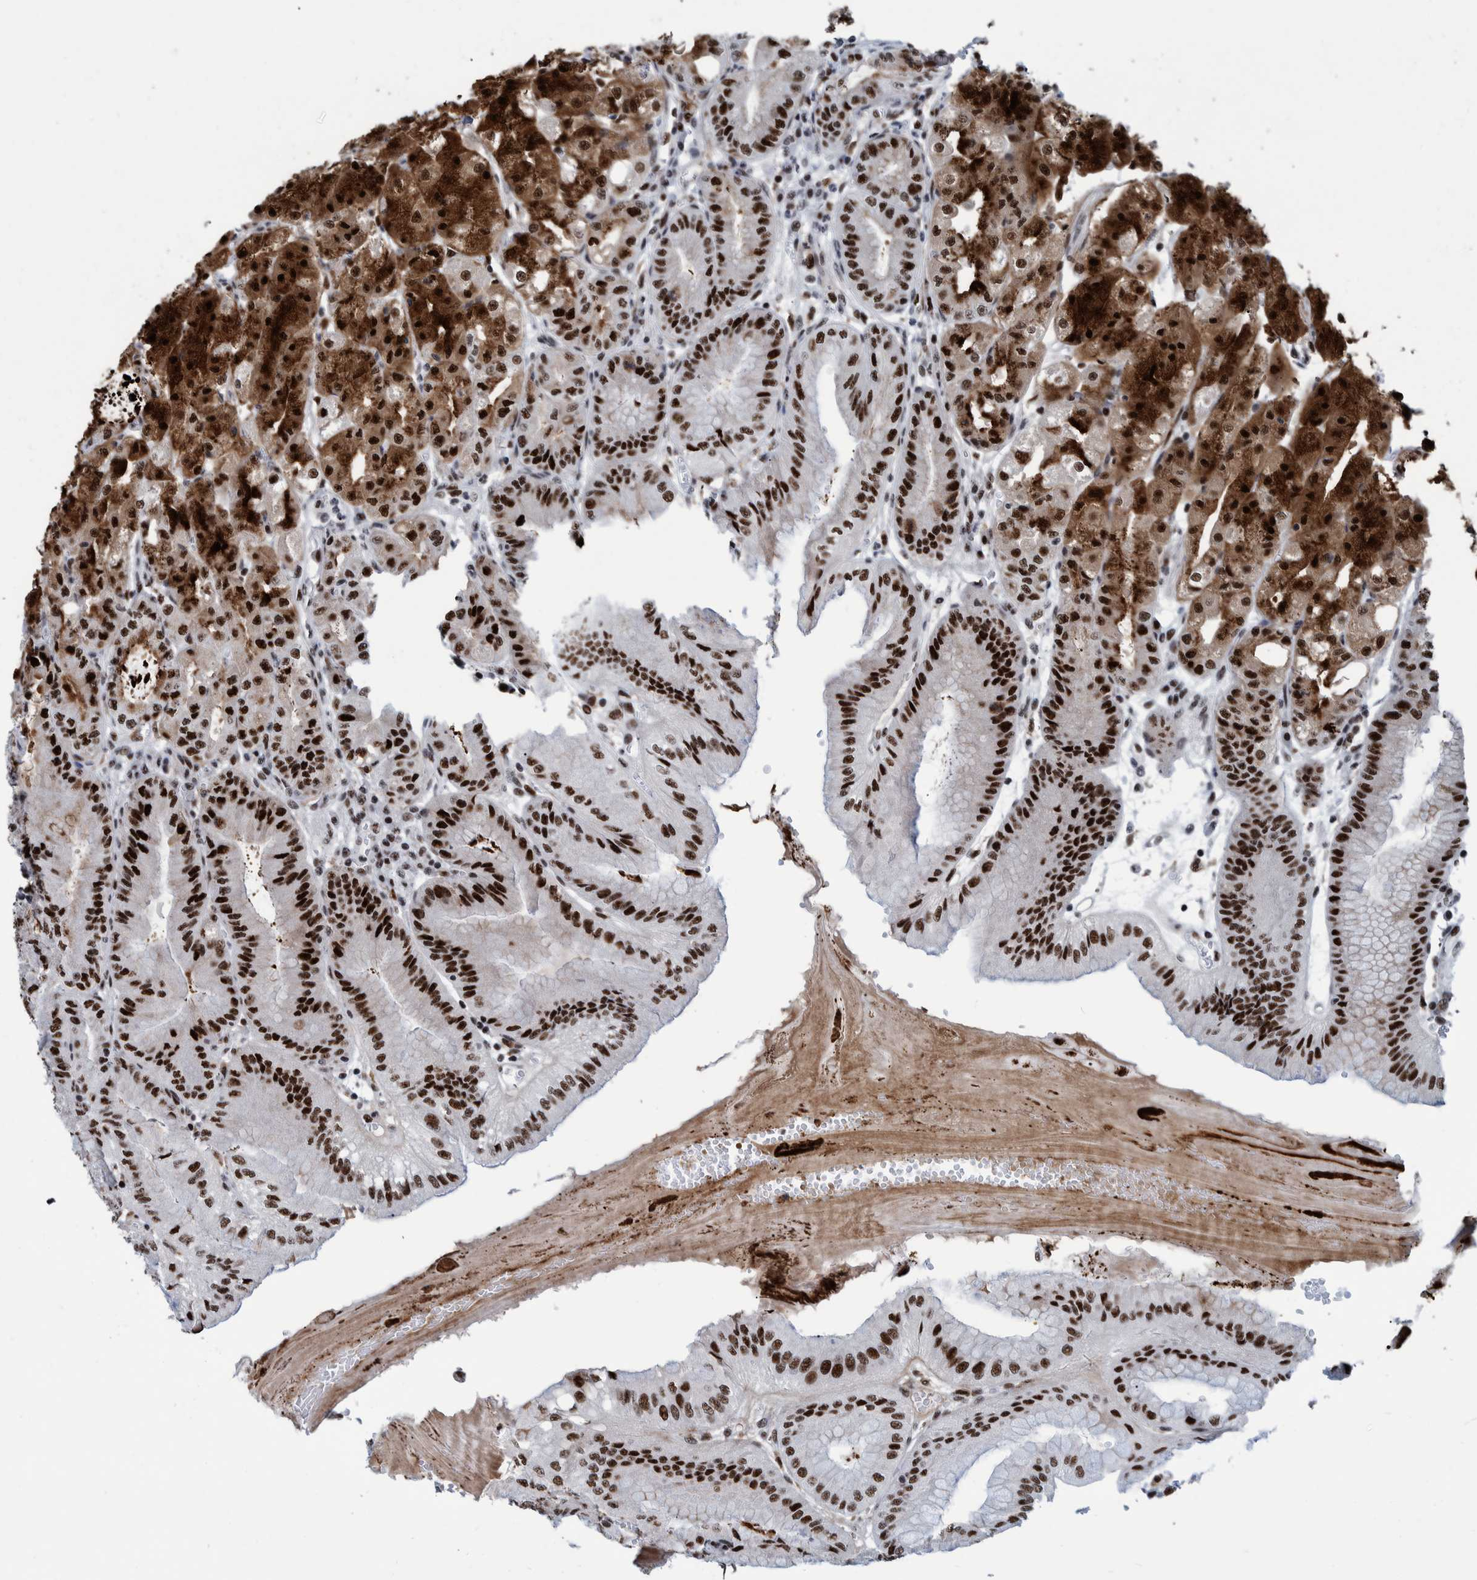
{"staining": {"intensity": "strong", "quantity": ">75%", "location": "cytoplasmic/membranous,nuclear"}, "tissue": "stomach", "cell_type": "Glandular cells", "image_type": "normal", "snomed": [{"axis": "morphology", "description": "Normal tissue, NOS"}, {"axis": "topography", "description": "Stomach, lower"}], "caption": "Immunohistochemistry (IHC) micrograph of benign human stomach stained for a protein (brown), which exhibits high levels of strong cytoplasmic/membranous,nuclear expression in about >75% of glandular cells.", "gene": "EFTUD2", "patient": {"sex": "male", "age": 71}}